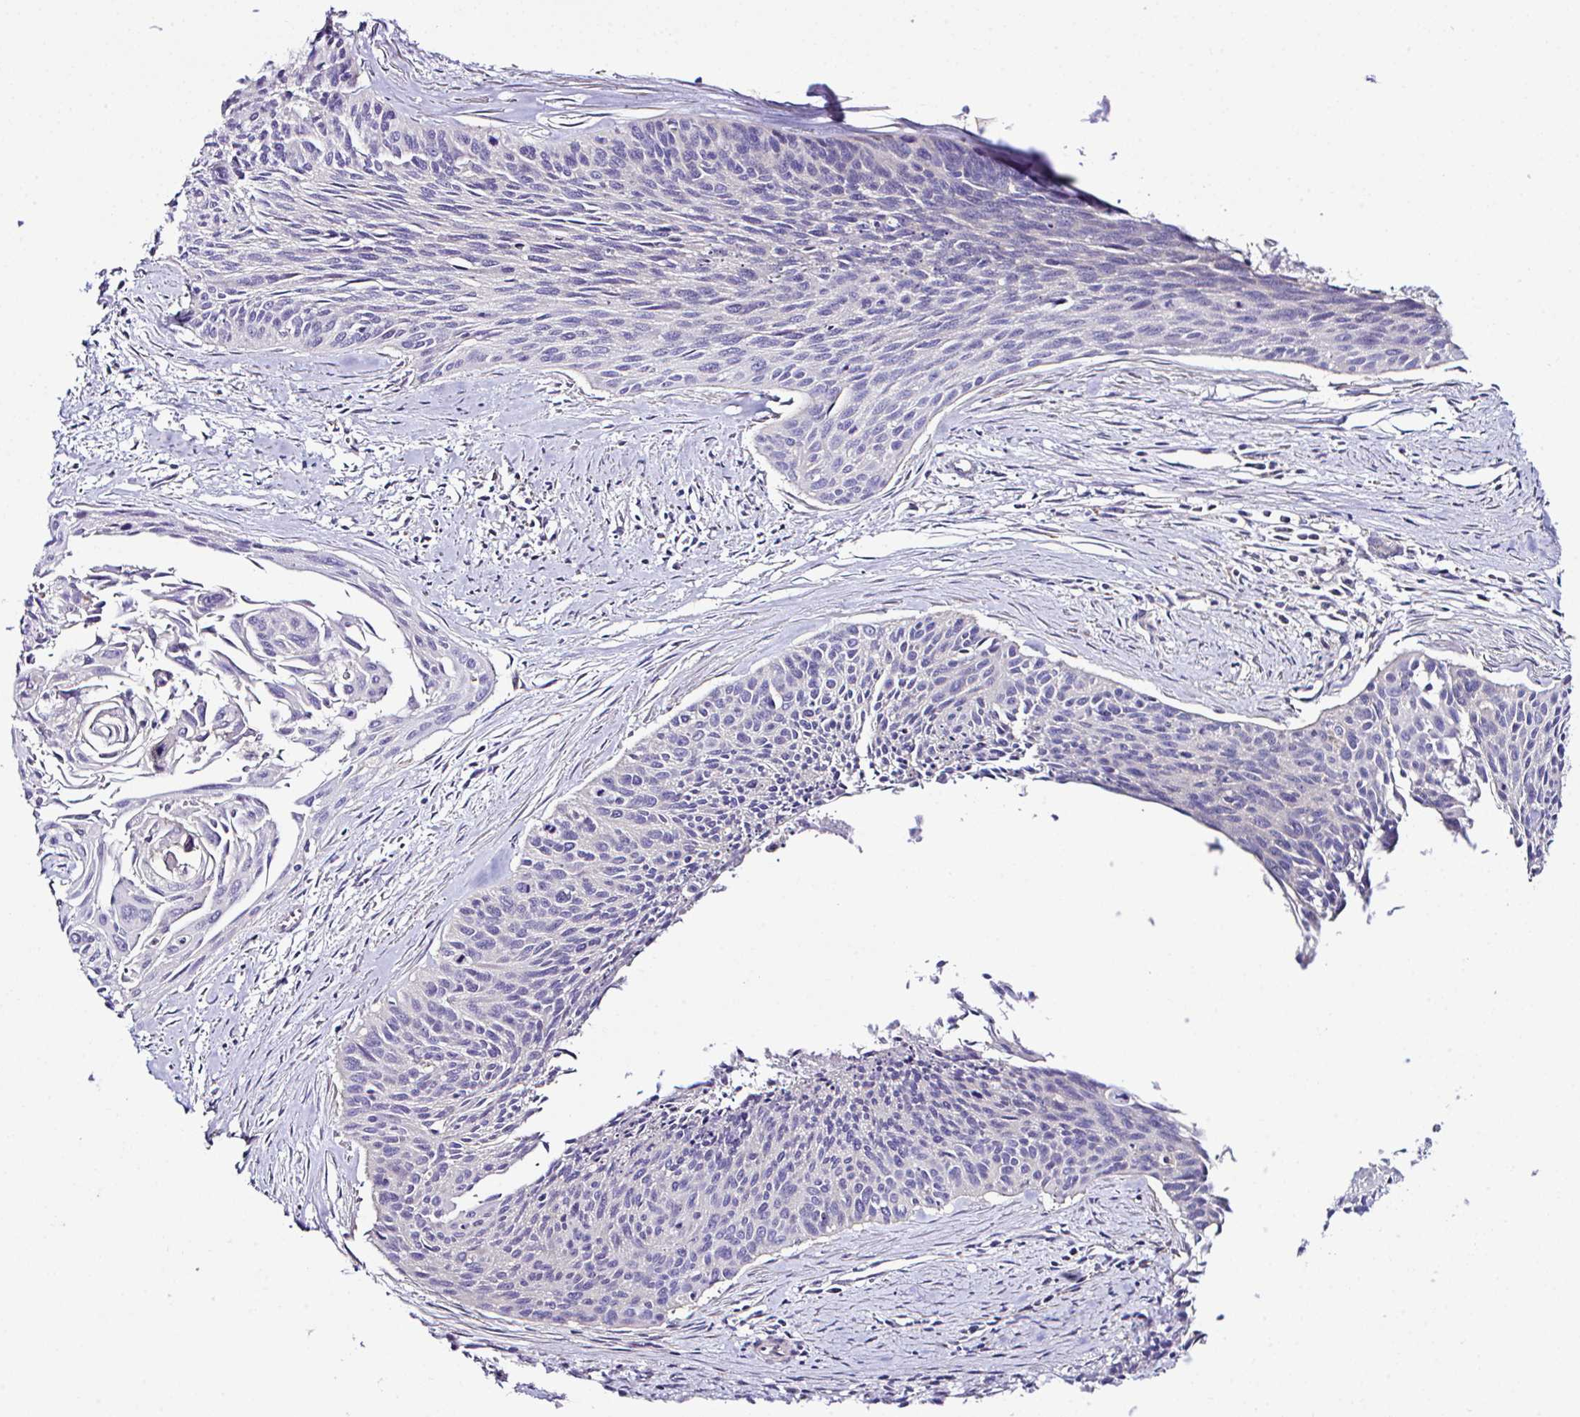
{"staining": {"intensity": "negative", "quantity": "none", "location": "none"}, "tissue": "cervical cancer", "cell_type": "Tumor cells", "image_type": "cancer", "snomed": [{"axis": "morphology", "description": "Squamous cell carcinoma, NOS"}, {"axis": "topography", "description": "Cervix"}], "caption": "Cervical cancer (squamous cell carcinoma) stained for a protein using immunohistochemistry (IHC) exhibits no staining tumor cells.", "gene": "OR4P4", "patient": {"sex": "female", "age": 55}}